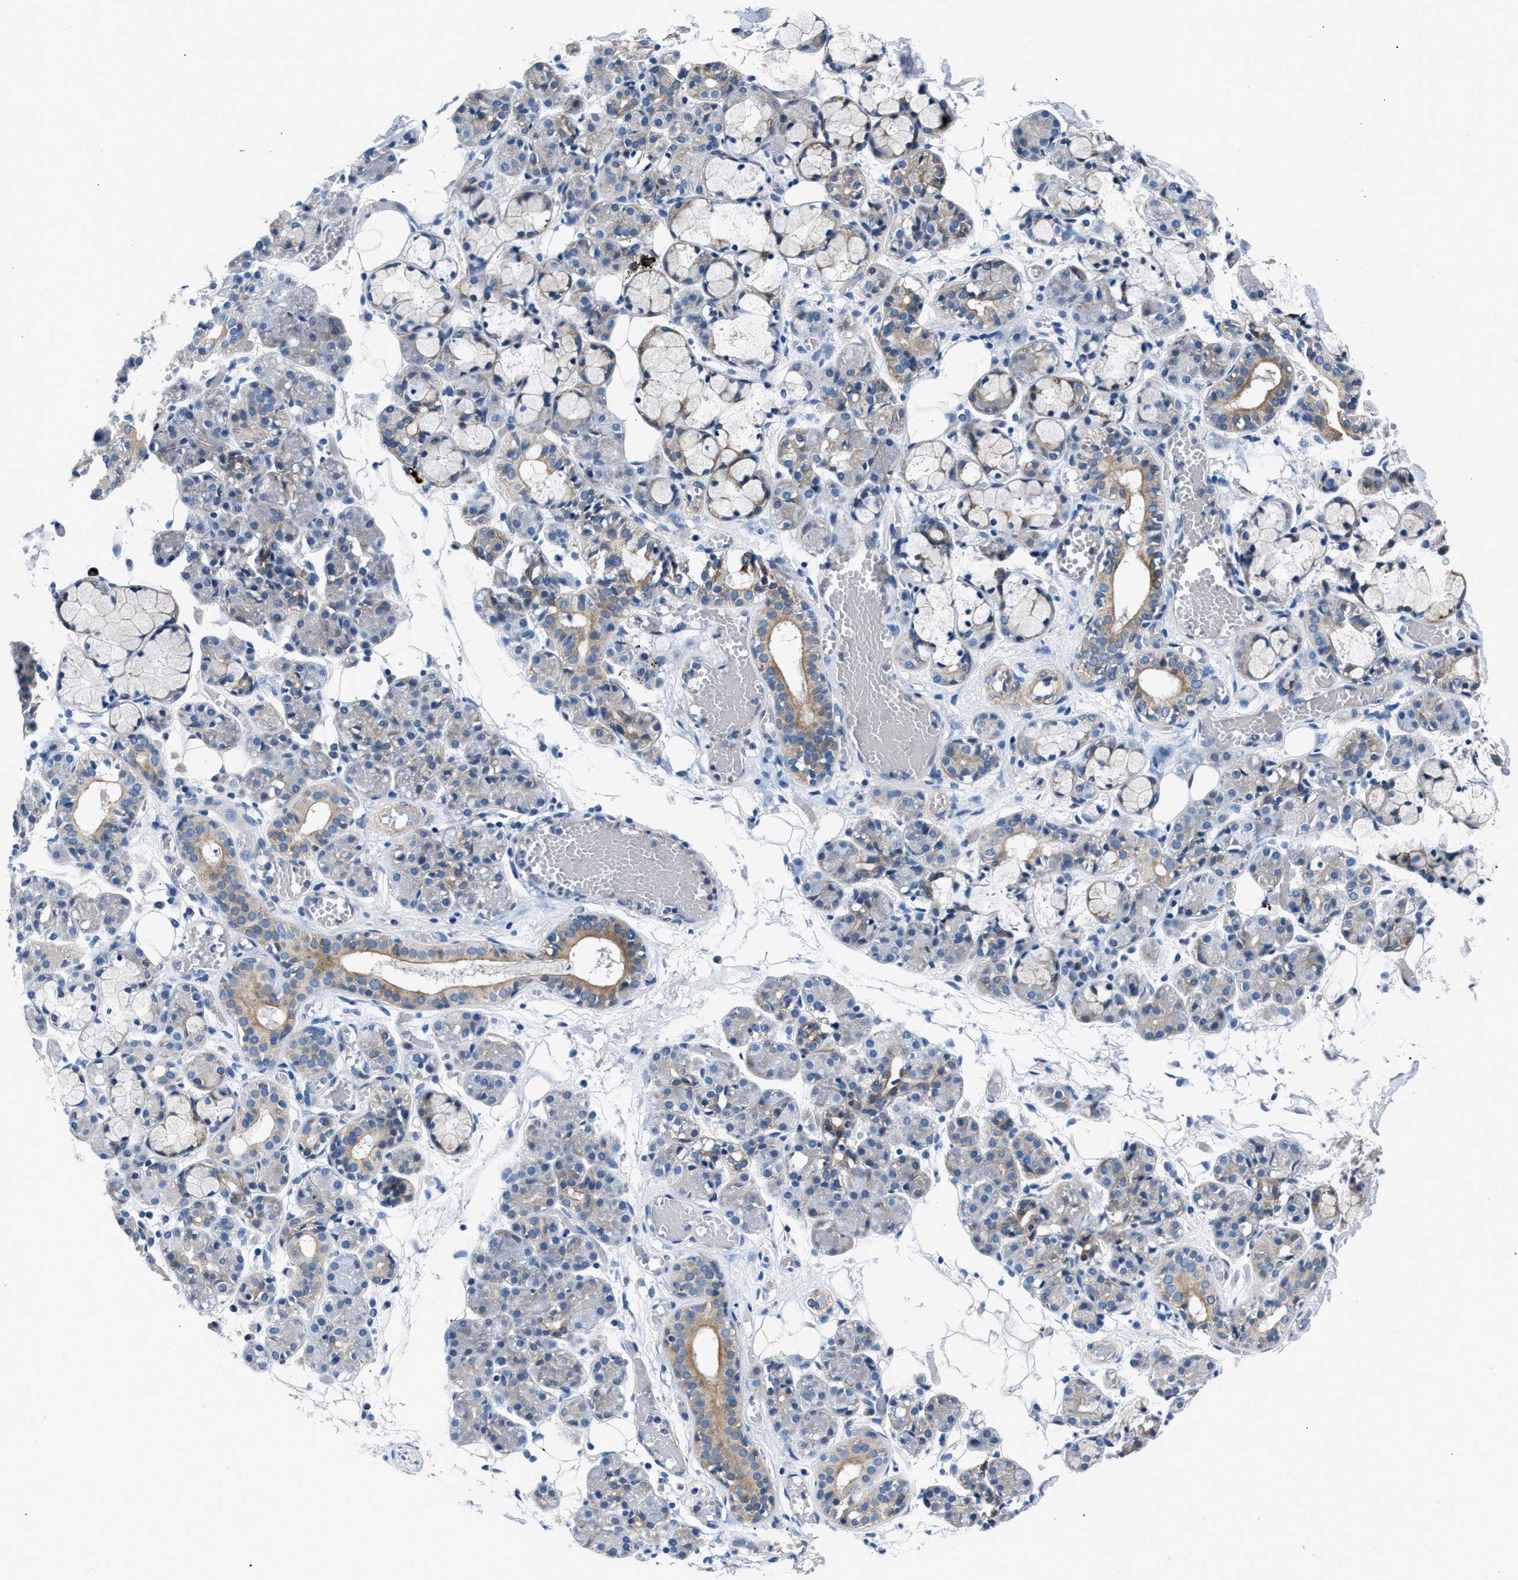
{"staining": {"intensity": "moderate", "quantity": "<25%", "location": "cytoplasmic/membranous"}, "tissue": "salivary gland", "cell_type": "Glandular cells", "image_type": "normal", "snomed": [{"axis": "morphology", "description": "Normal tissue, NOS"}, {"axis": "topography", "description": "Salivary gland"}], "caption": "A photomicrograph of salivary gland stained for a protein displays moderate cytoplasmic/membranous brown staining in glandular cells. The staining is performed using DAB (3,3'-diaminobenzidine) brown chromogen to label protein expression. The nuclei are counter-stained blue using hematoxylin.", "gene": "CDRT4", "patient": {"sex": "male", "age": 63}}